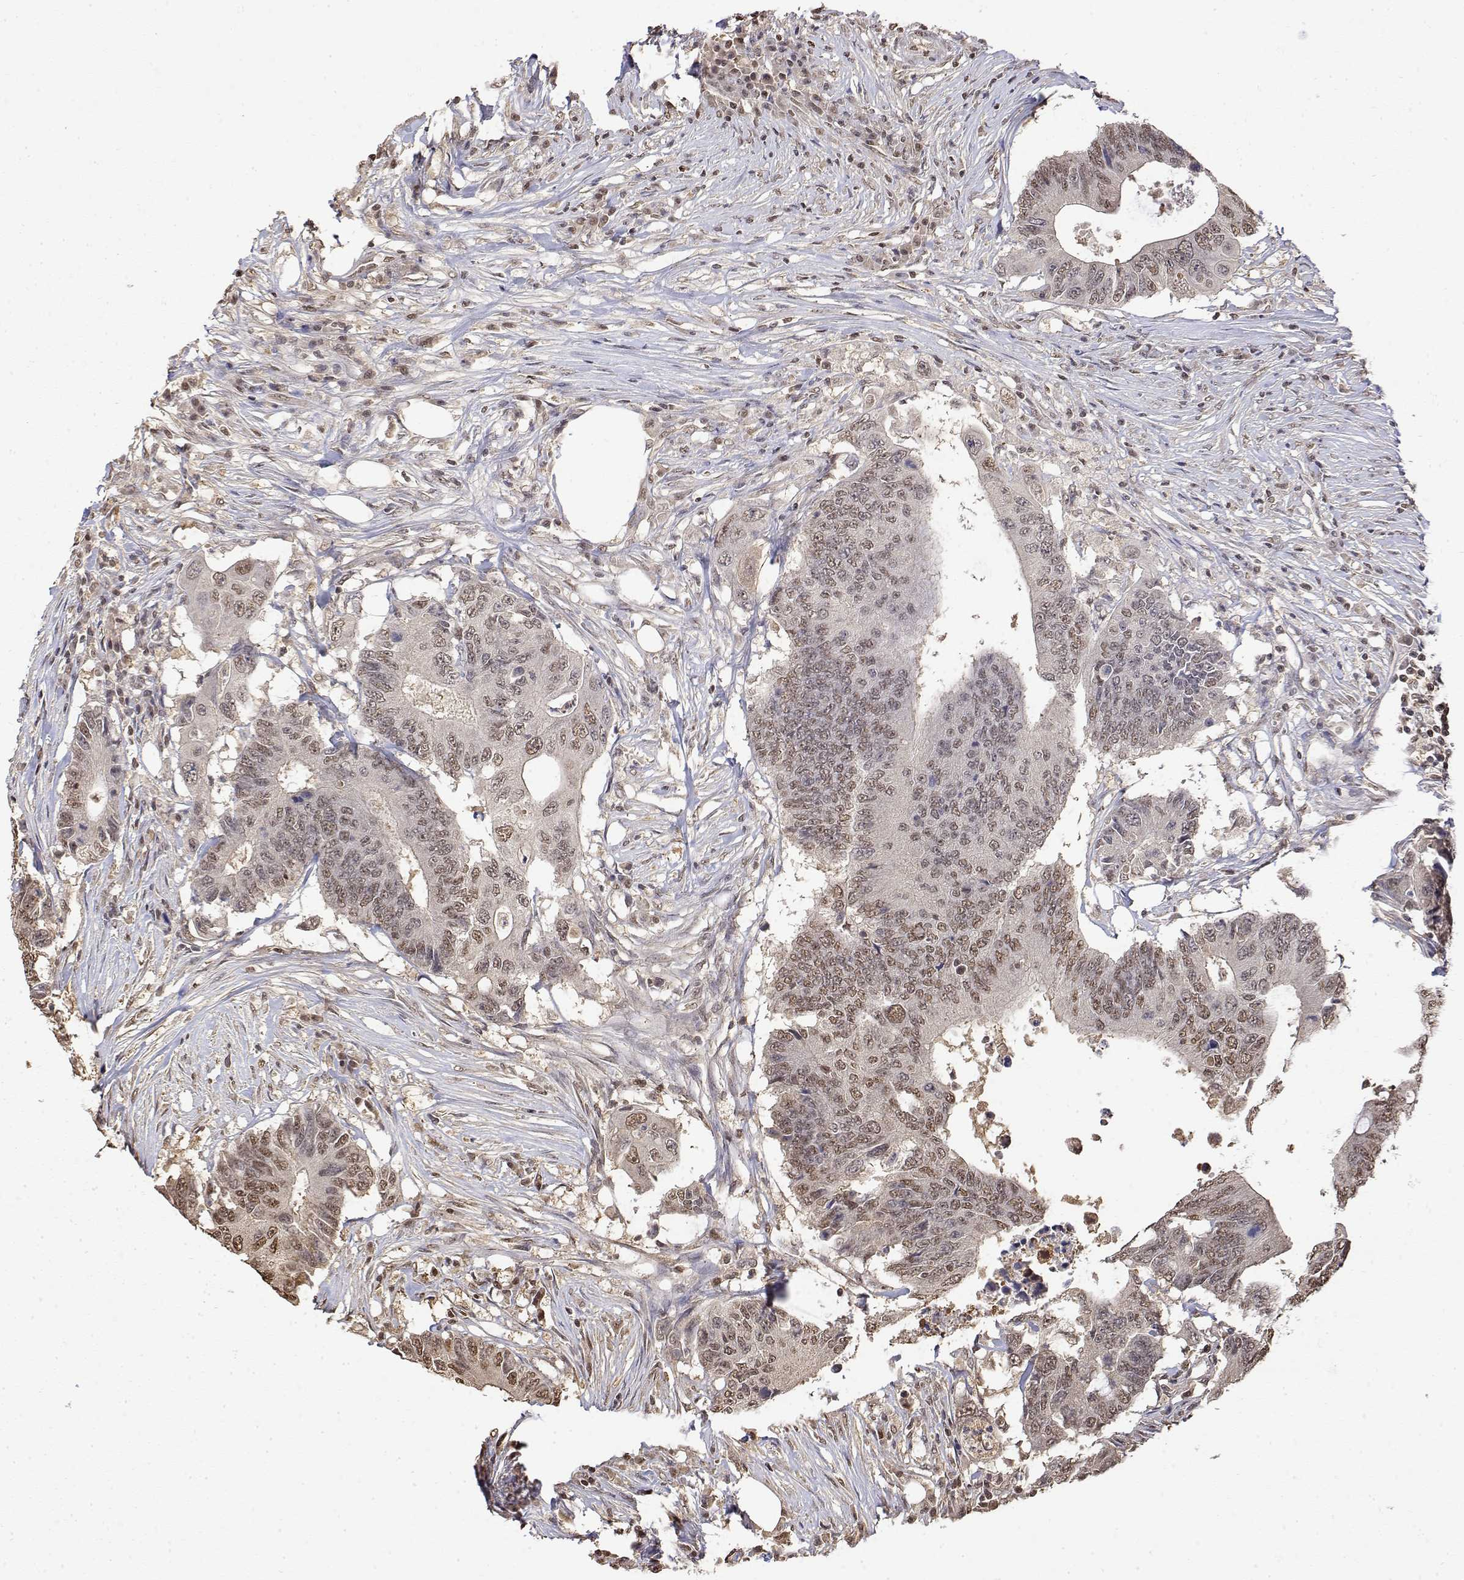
{"staining": {"intensity": "moderate", "quantity": ">75%", "location": "nuclear"}, "tissue": "colorectal cancer", "cell_type": "Tumor cells", "image_type": "cancer", "snomed": [{"axis": "morphology", "description": "Adenocarcinoma, NOS"}, {"axis": "topography", "description": "Colon"}], "caption": "Immunohistochemical staining of colorectal cancer (adenocarcinoma) displays medium levels of moderate nuclear positivity in about >75% of tumor cells. (DAB (3,3'-diaminobenzidine) = brown stain, brightfield microscopy at high magnification).", "gene": "TPI1", "patient": {"sex": "male", "age": 71}}